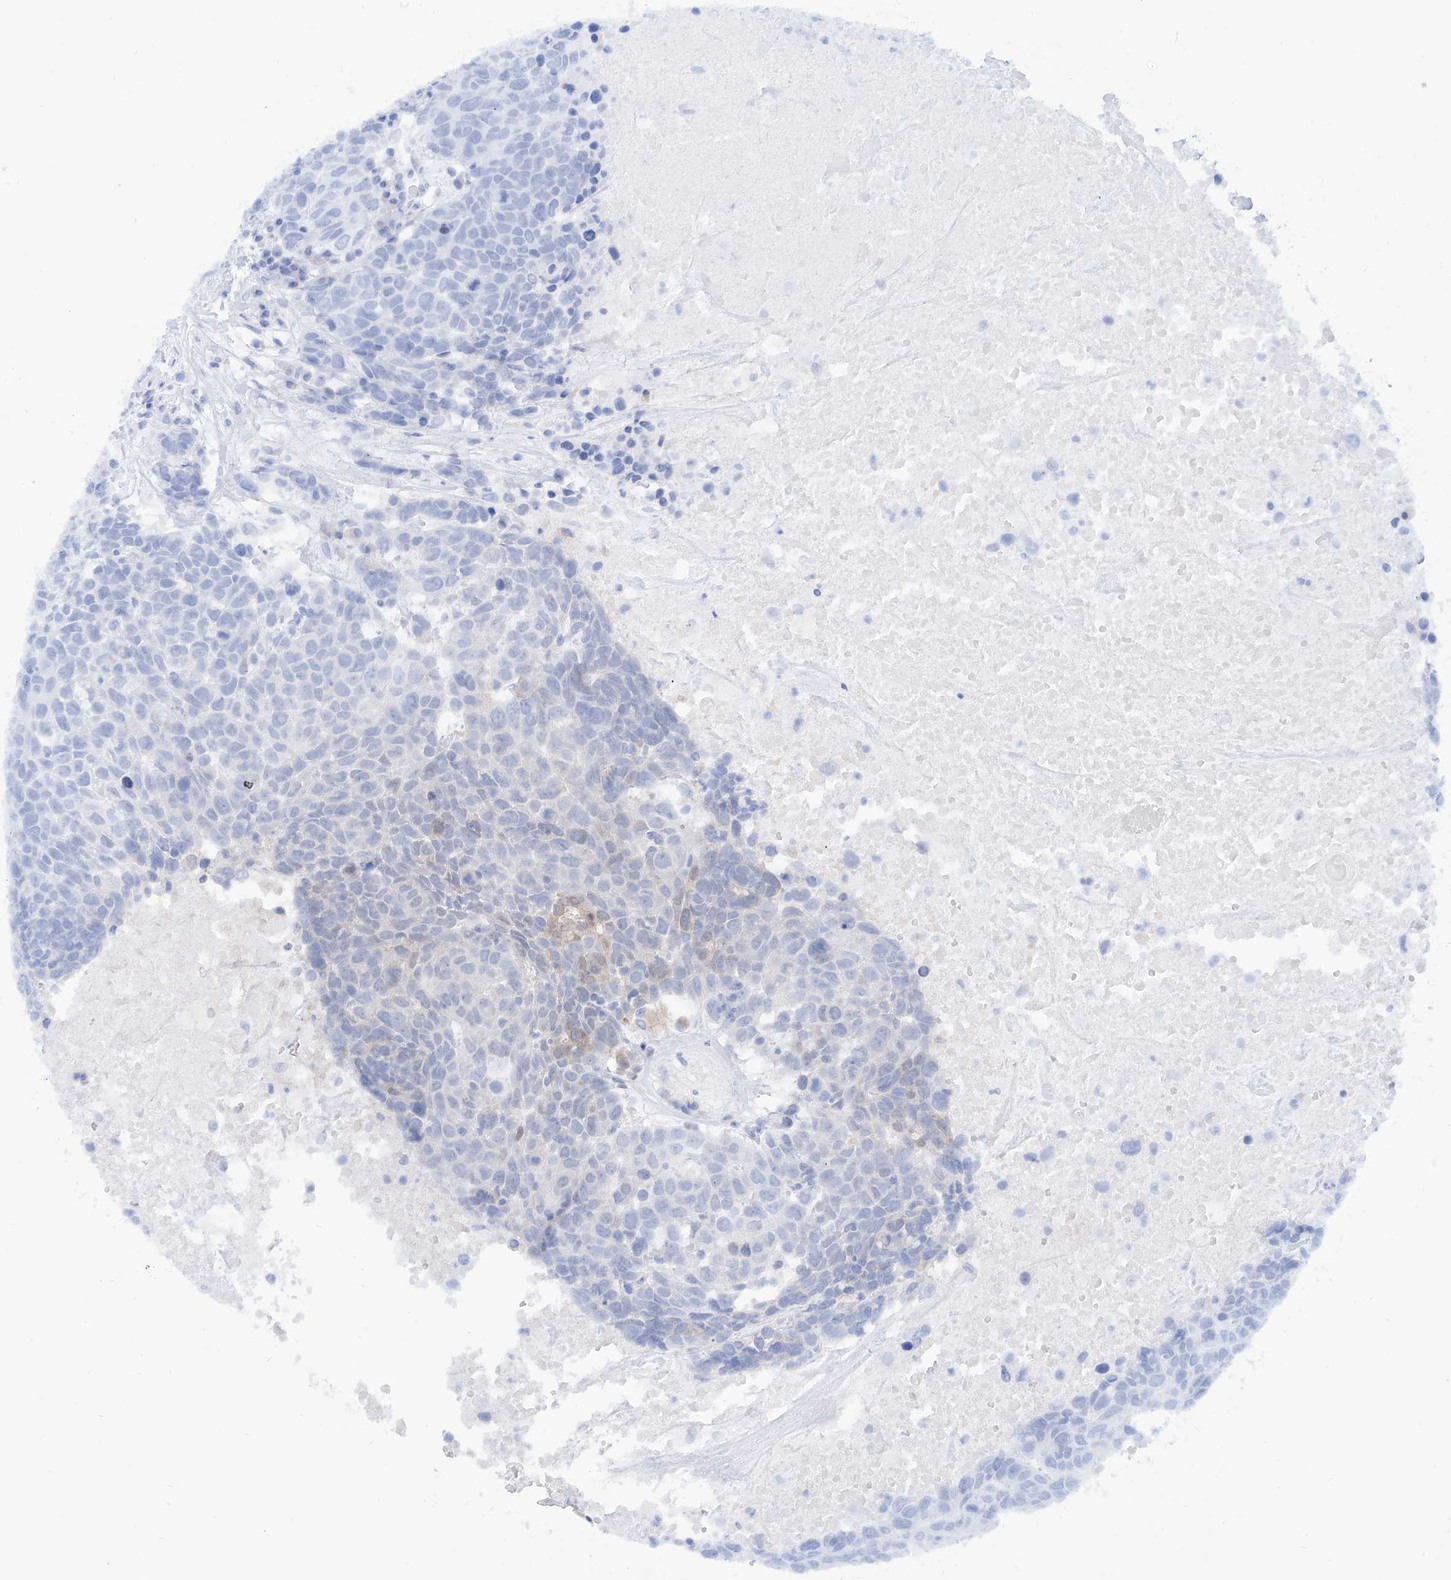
{"staining": {"intensity": "negative", "quantity": "none", "location": "none"}, "tissue": "head and neck cancer", "cell_type": "Tumor cells", "image_type": "cancer", "snomed": [{"axis": "morphology", "description": "Squamous cell carcinoma, NOS"}, {"axis": "topography", "description": "Head-Neck"}], "caption": "Immunohistochemistry (IHC) micrograph of human squamous cell carcinoma (head and neck) stained for a protein (brown), which displays no expression in tumor cells.", "gene": "PDXK", "patient": {"sex": "male", "age": 66}}